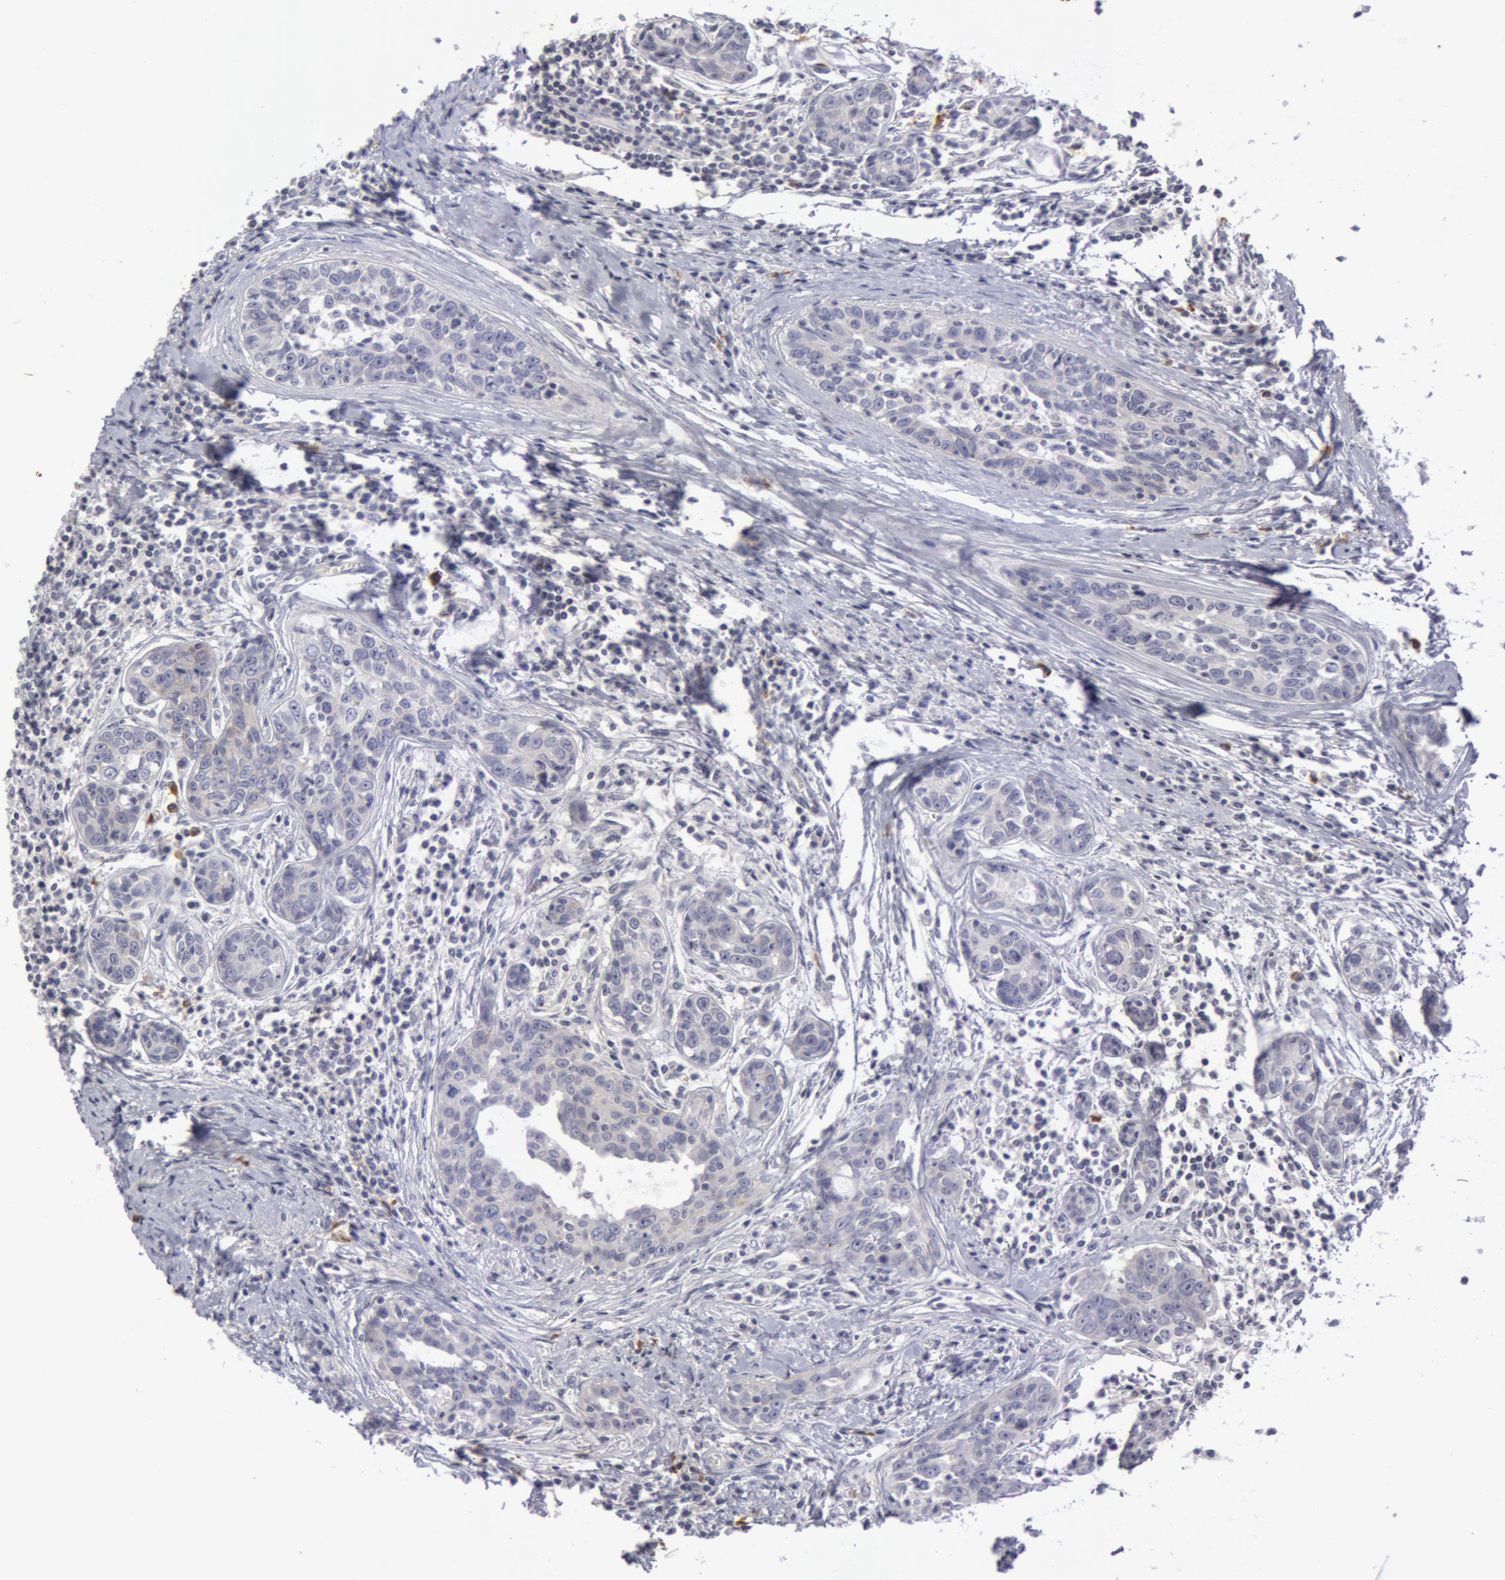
{"staining": {"intensity": "negative", "quantity": "none", "location": "none"}, "tissue": "breast cancer", "cell_type": "Tumor cells", "image_type": "cancer", "snomed": [{"axis": "morphology", "description": "Duct carcinoma"}, {"axis": "topography", "description": "Breast"}], "caption": "High power microscopy histopathology image of an immunohistochemistry image of breast cancer (infiltrating ductal carcinoma), revealing no significant expression in tumor cells. (Stains: DAB immunohistochemistry with hematoxylin counter stain, Microscopy: brightfield microscopy at high magnification).", "gene": "NLGN4X", "patient": {"sex": "female", "age": 50}}